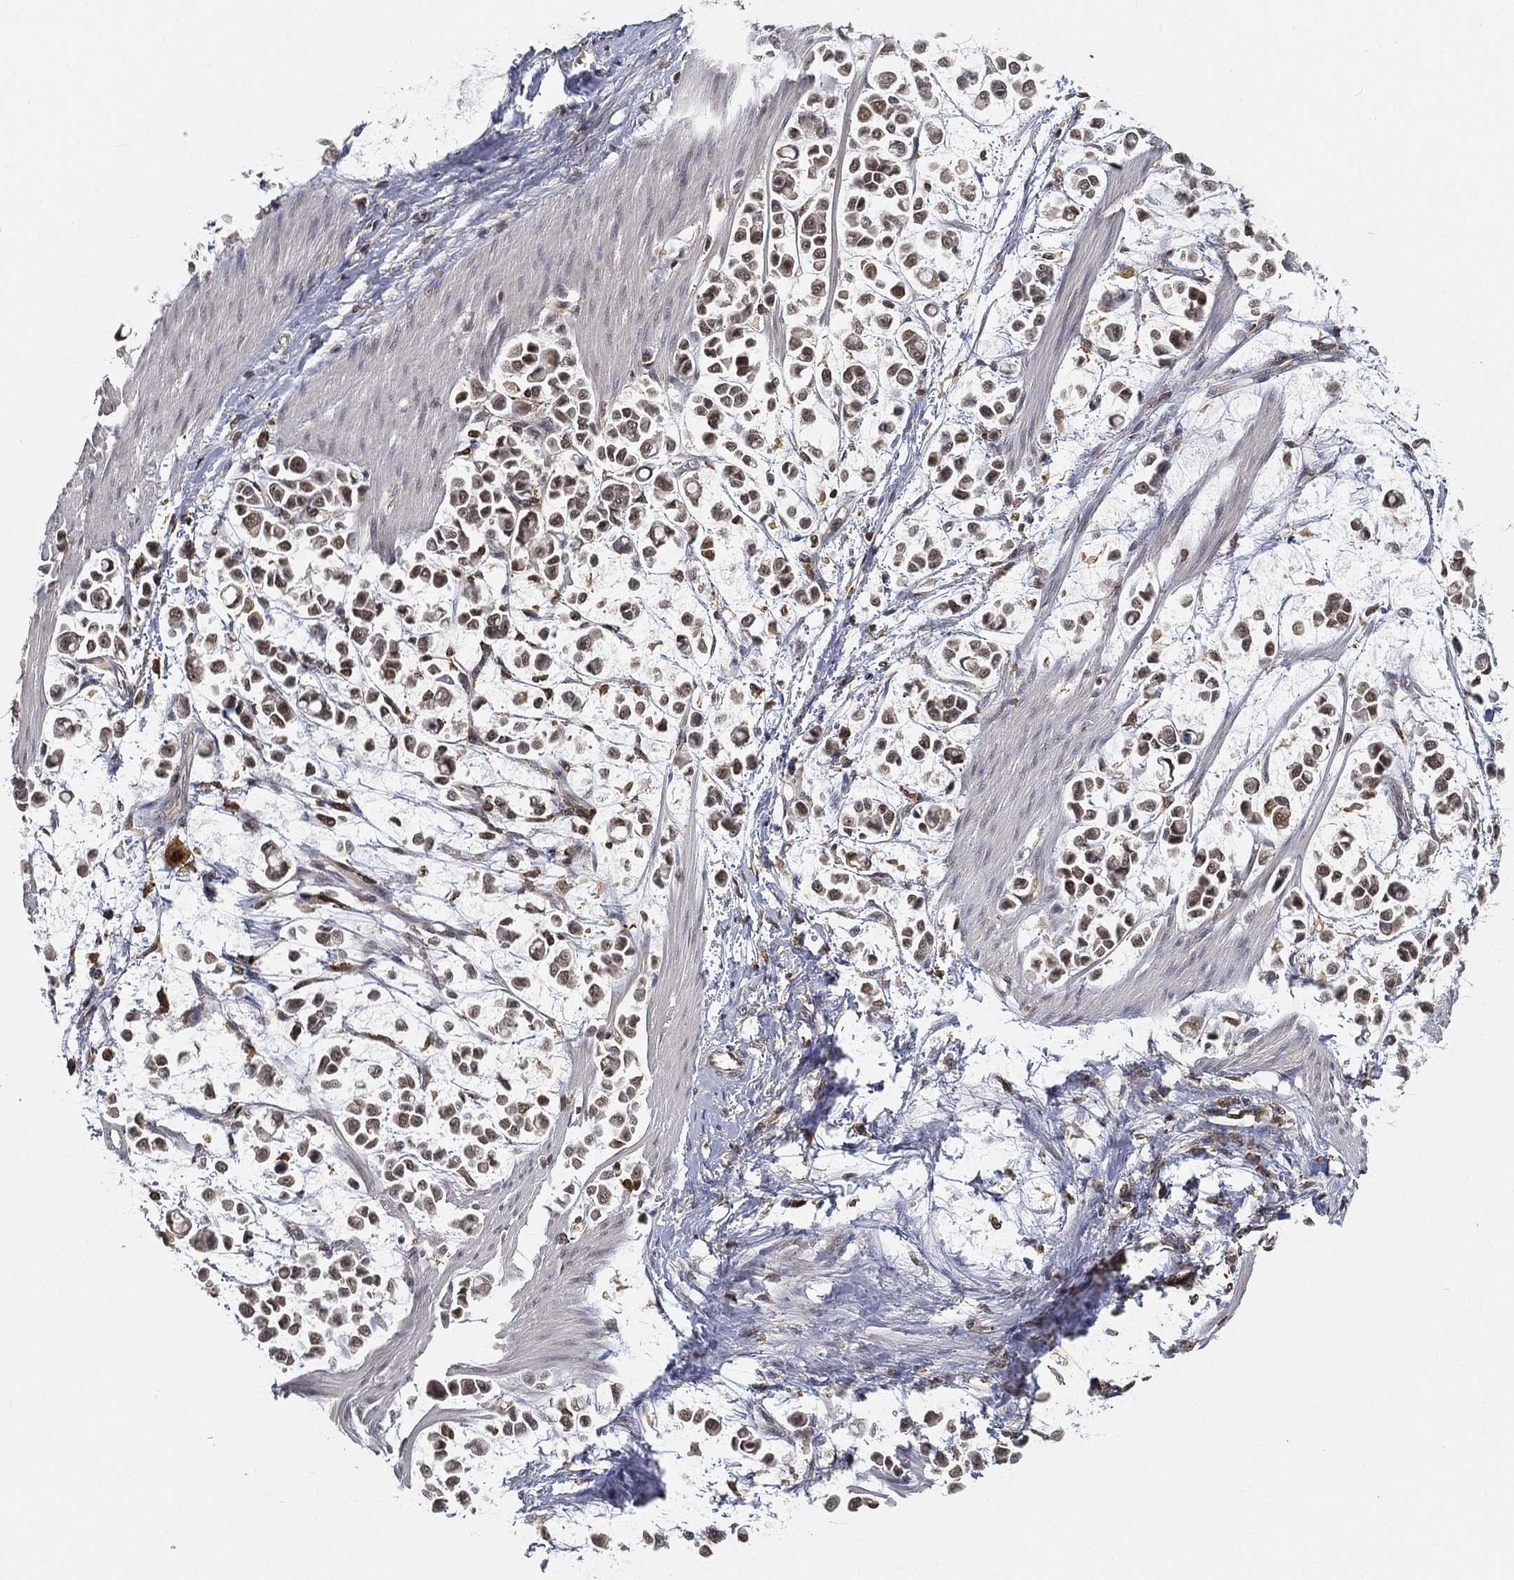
{"staining": {"intensity": "weak", "quantity": "<25%", "location": "nuclear"}, "tissue": "stomach cancer", "cell_type": "Tumor cells", "image_type": "cancer", "snomed": [{"axis": "morphology", "description": "Adenocarcinoma, NOS"}, {"axis": "topography", "description": "Stomach"}], "caption": "Immunohistochemistry of adenocarcinoma (stomach) reveals no positivity in tumor cells. Nuclei are stained in blue.", "gene": "WDR26", "patient": {"sex": "male", "age": 82}}